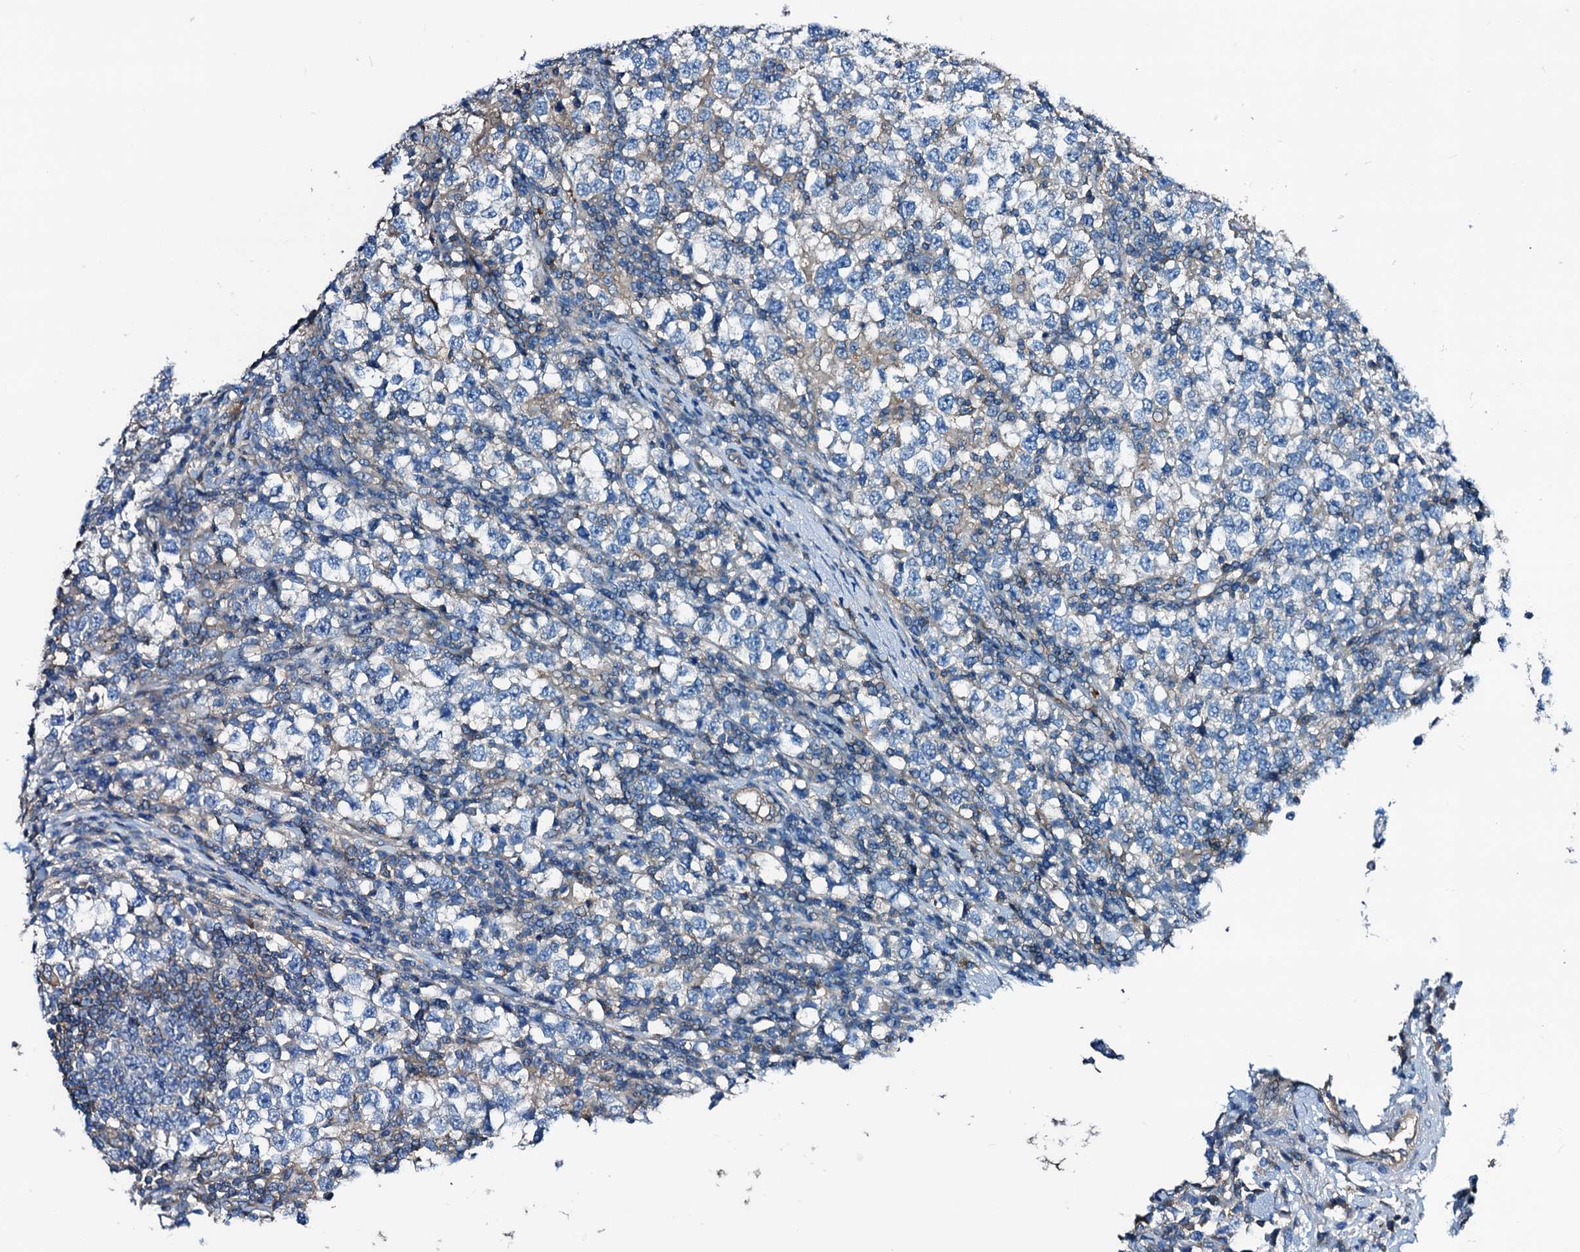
{"staining": {"intensity": "negative", "quantity": "none", "location": "none"}, "tissue": "testis cancer", "cell_type": "Tumor cells", "image_type": "cancer", "snomed": [{"axis": "morphology", "description": "Seminoma, NOS"}, {"axis": "topography", "description": "Testis"}], "caption": "Tumor cells are negative for brown protein staining in testis cancer.", "gene": "GCOM1", "patient": {"sex": "male", "age": 65}}